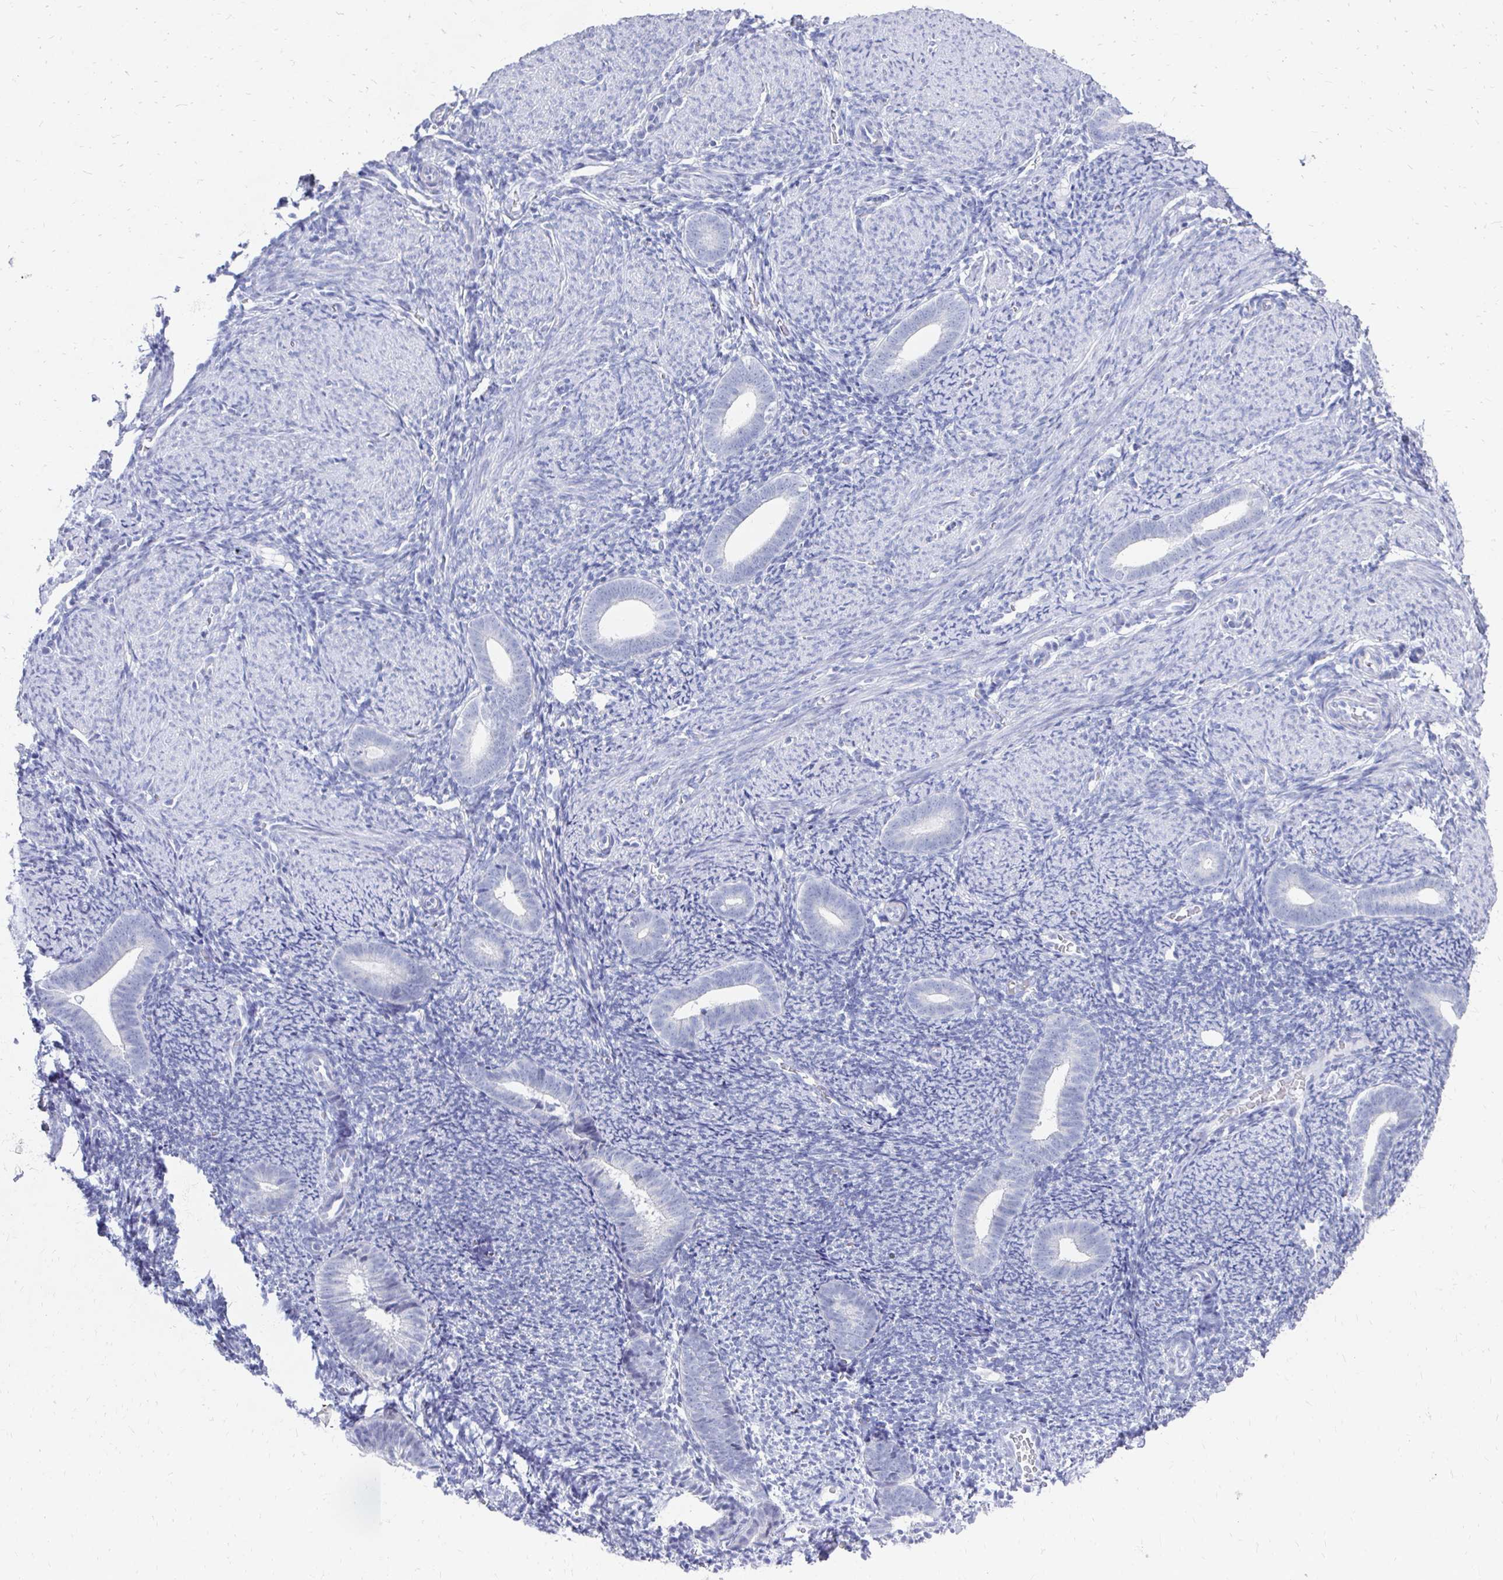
{"staining": {"intensity": "negative", "quantity": "none", "location": "none"}, "tissue": "endometrium", "cell_type": "Cells in endometrial stroma", "image_type": "normal", "snomed": [{"axis": "morphology", "description": "Normal tissue, NOS"}, {"axis": "topography", "description": "Endometrium"}], "caption": "A micrograph of human endometrium is negative for staining in cells in endometrial stroma. (Brightfield microscopy of DAB immunohistochemistry at high magnification).", "gene": "SYCP3", "patient": {"sex": "female", "age": 39}}